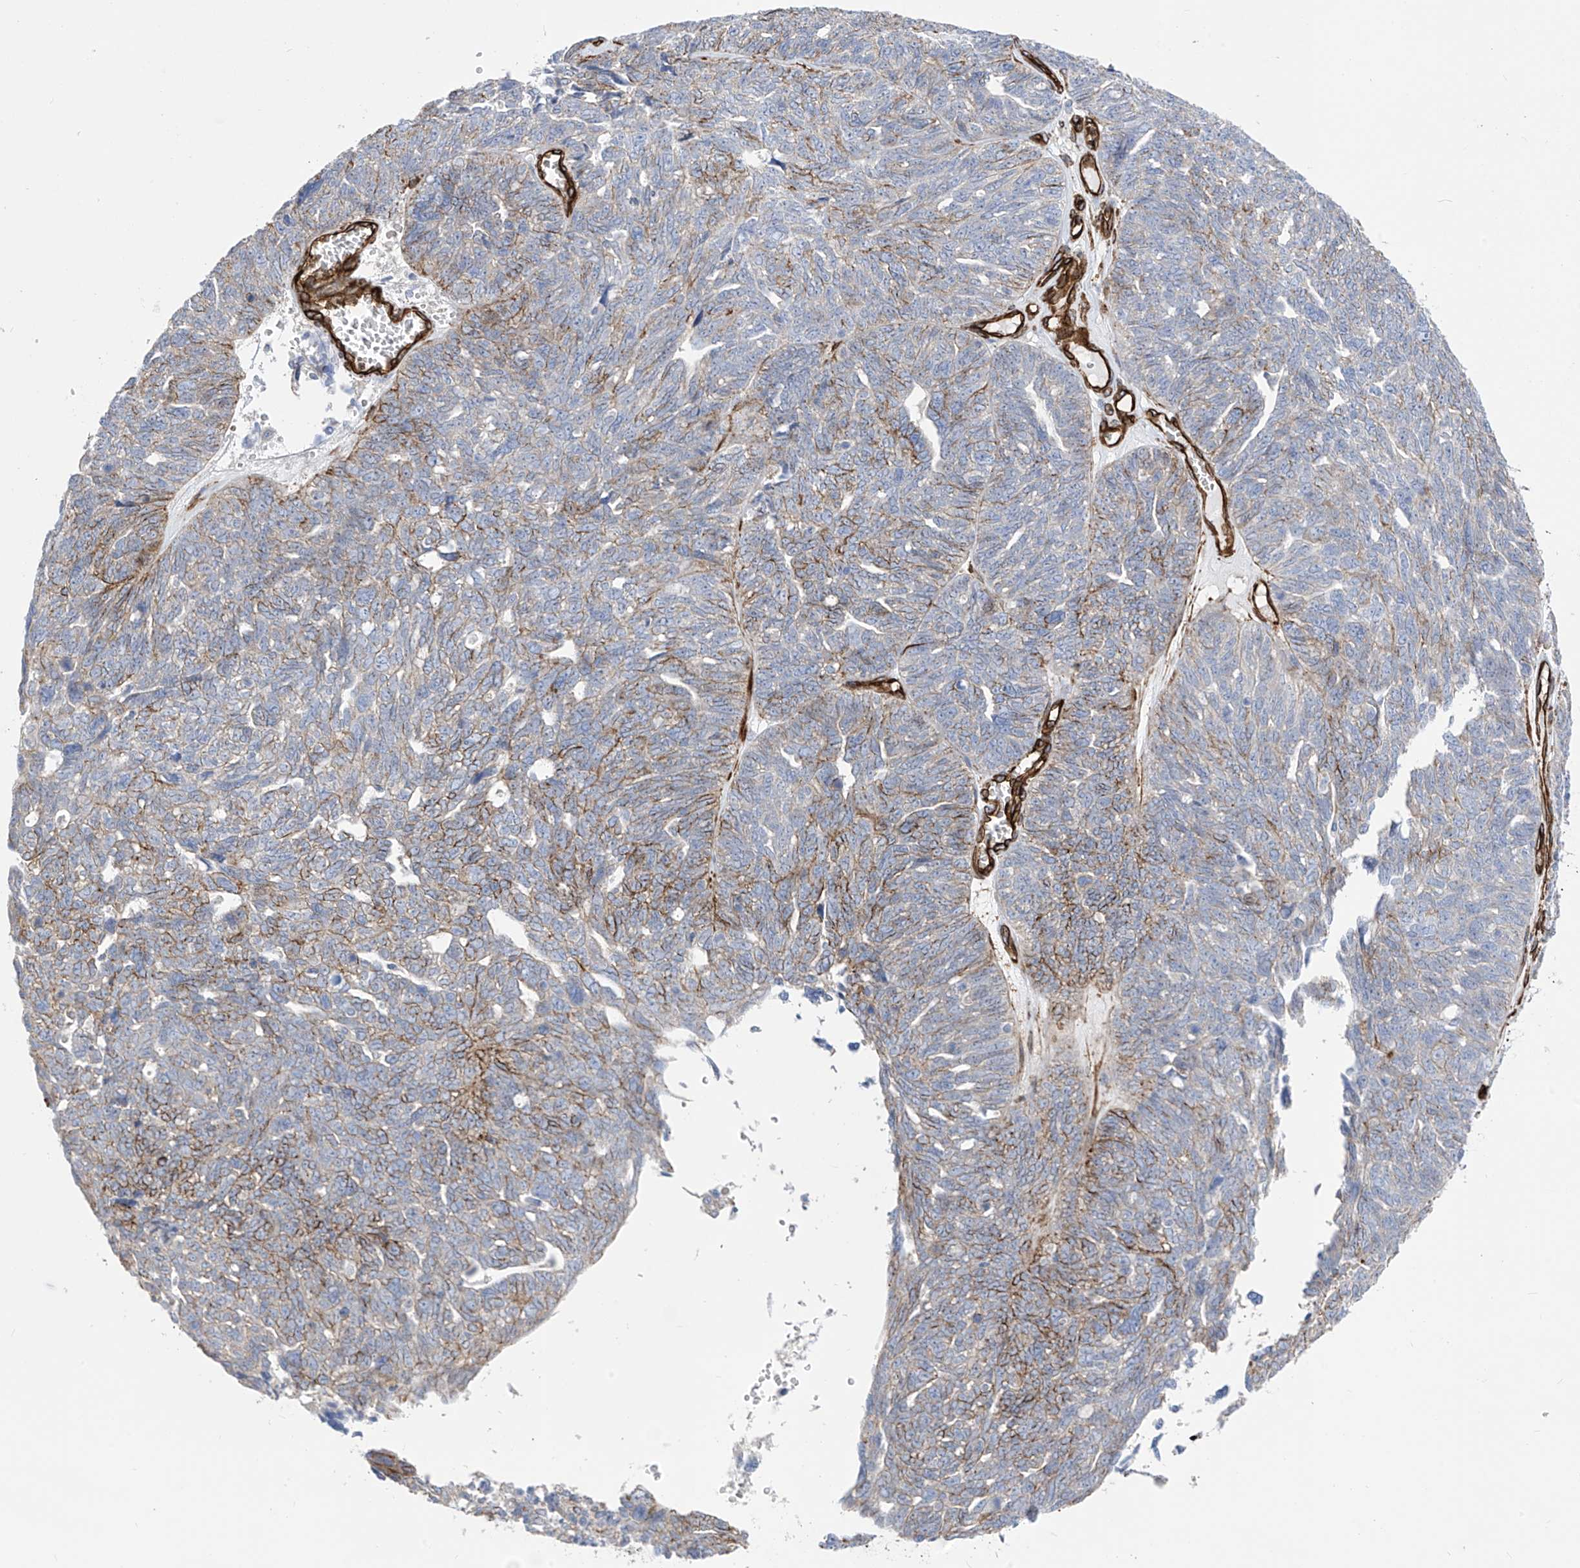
{"staining": {"intensity": "moderate", "quantity": "25%-75%", "location": "cytoplasmic/membranous"}, "tissue": "ovarian cancer", "cell_type": "Tumor cells", "image_type": "cancer", "snomed": [{"axis": "morphology", "description": "Cystadenocarcinoma, serous, NOS"}, {"axis": "topography", "description": "Ovary"}], "caption": "Immunohistochemistry staining of ovarian serous cystadenocarcinoma, which shows medium levels of moderate cytoplasmic/membranous expression in approximately 25%-75% of tumor cells indicating moderate cytoplasmic/membranous protein expression. The staining was performed using DAB (brown) for protein detection and nuclei were counterstained in hematoxylin (blue).", "gene": "UBTD1", "patient": {"sex": "female", "age": 79}}